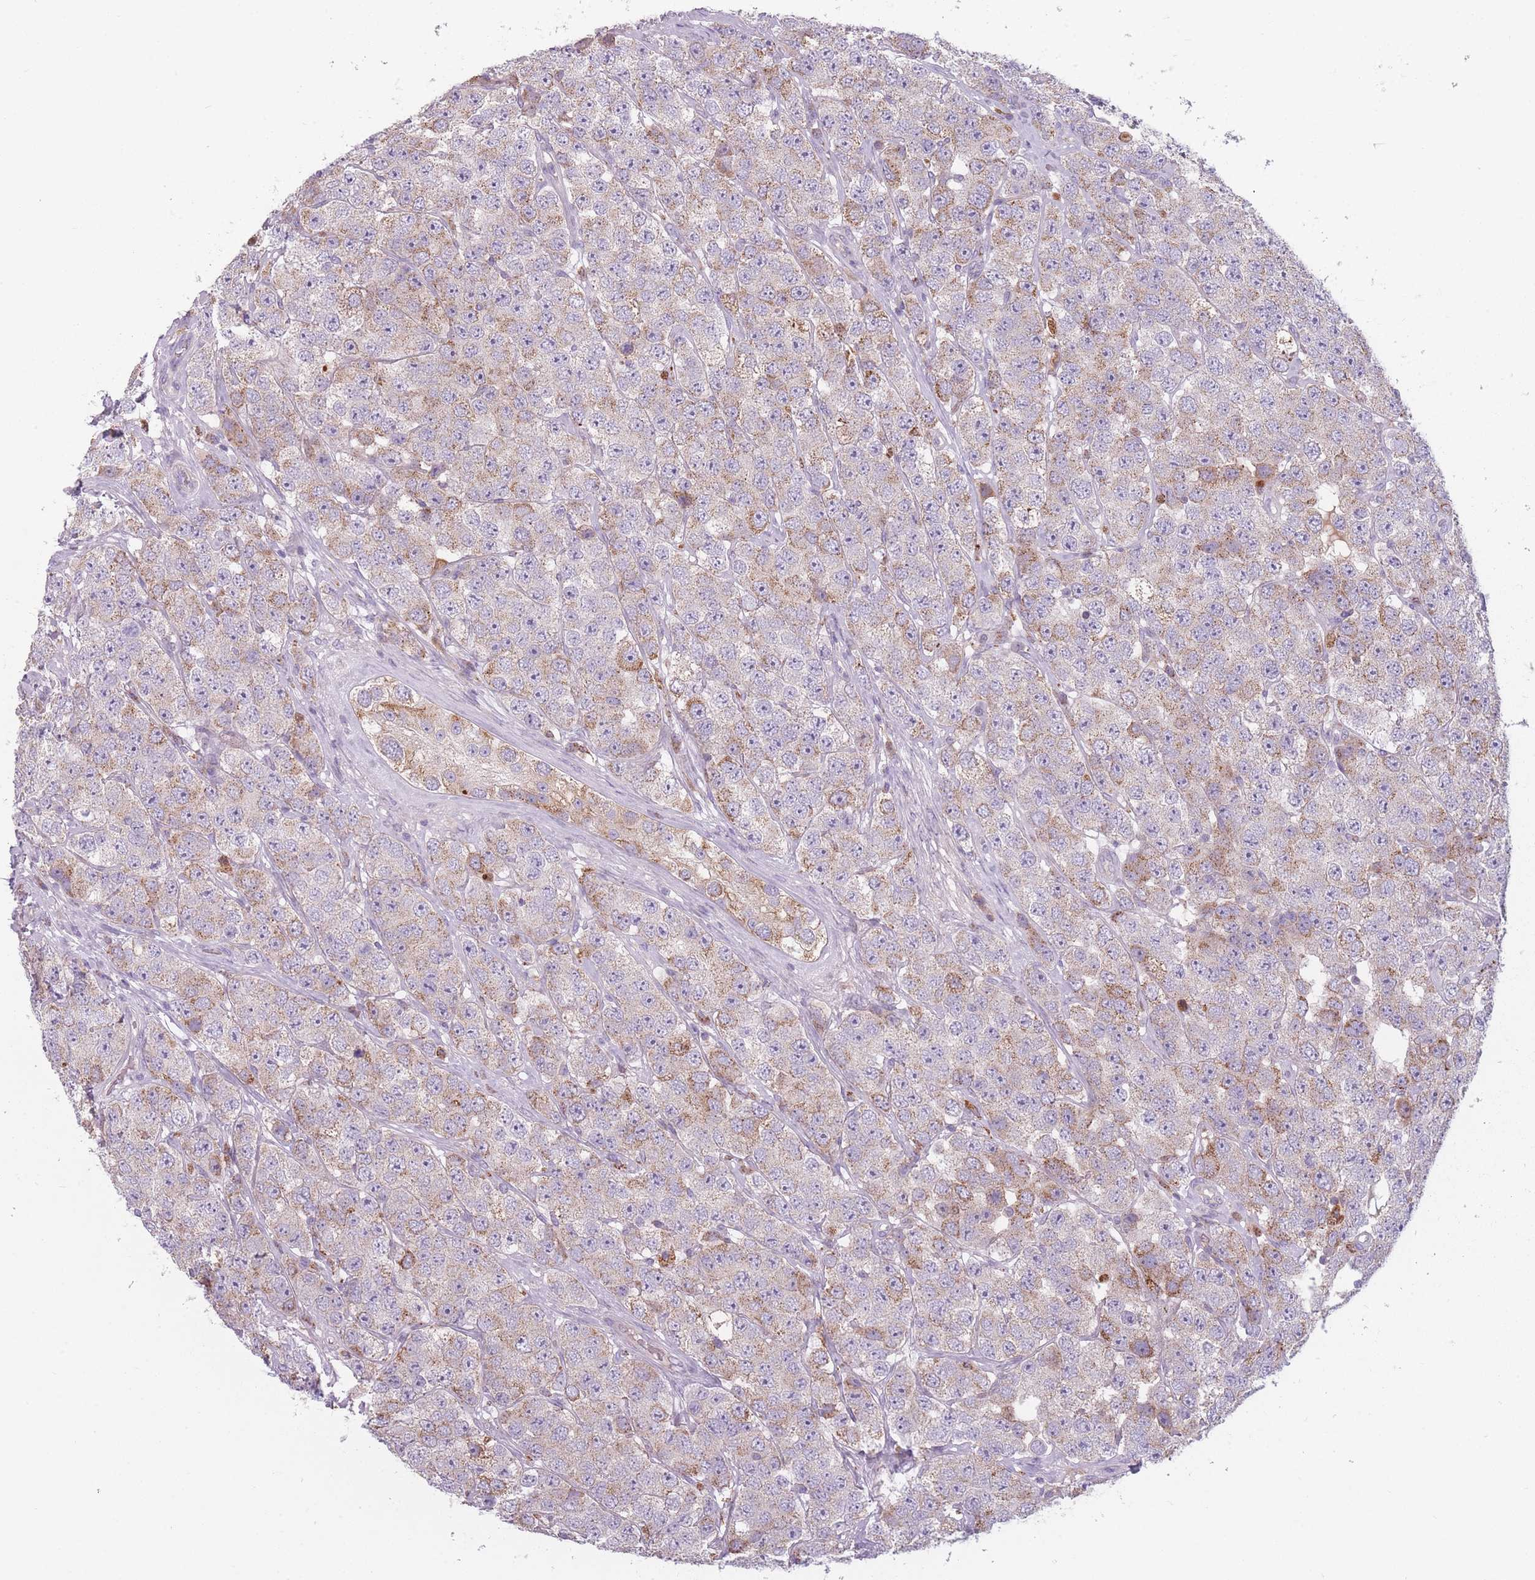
{"staining": {"intensity": "weak", "quantity": "25%-75%", "location": "cytoplasmic/membranous"}, "tissue": "testis cancer", "cell_type": "Tumor cells", "image_type": "cancer", "snomed": [{"axis": "morphology", "description": "Seminoma, NOS"}, {"axis": "topography", "description": "Testis"}], "caption": "This histopathology image reveals immunohistochemistry (IHC) staining of testis cancer (seminoma), with low weak cytoplasmic/membranous expression in about 25%-75% of tumor cells.", "gene": "PEX11B", "patient": {"sex": "male", "age": 28}}